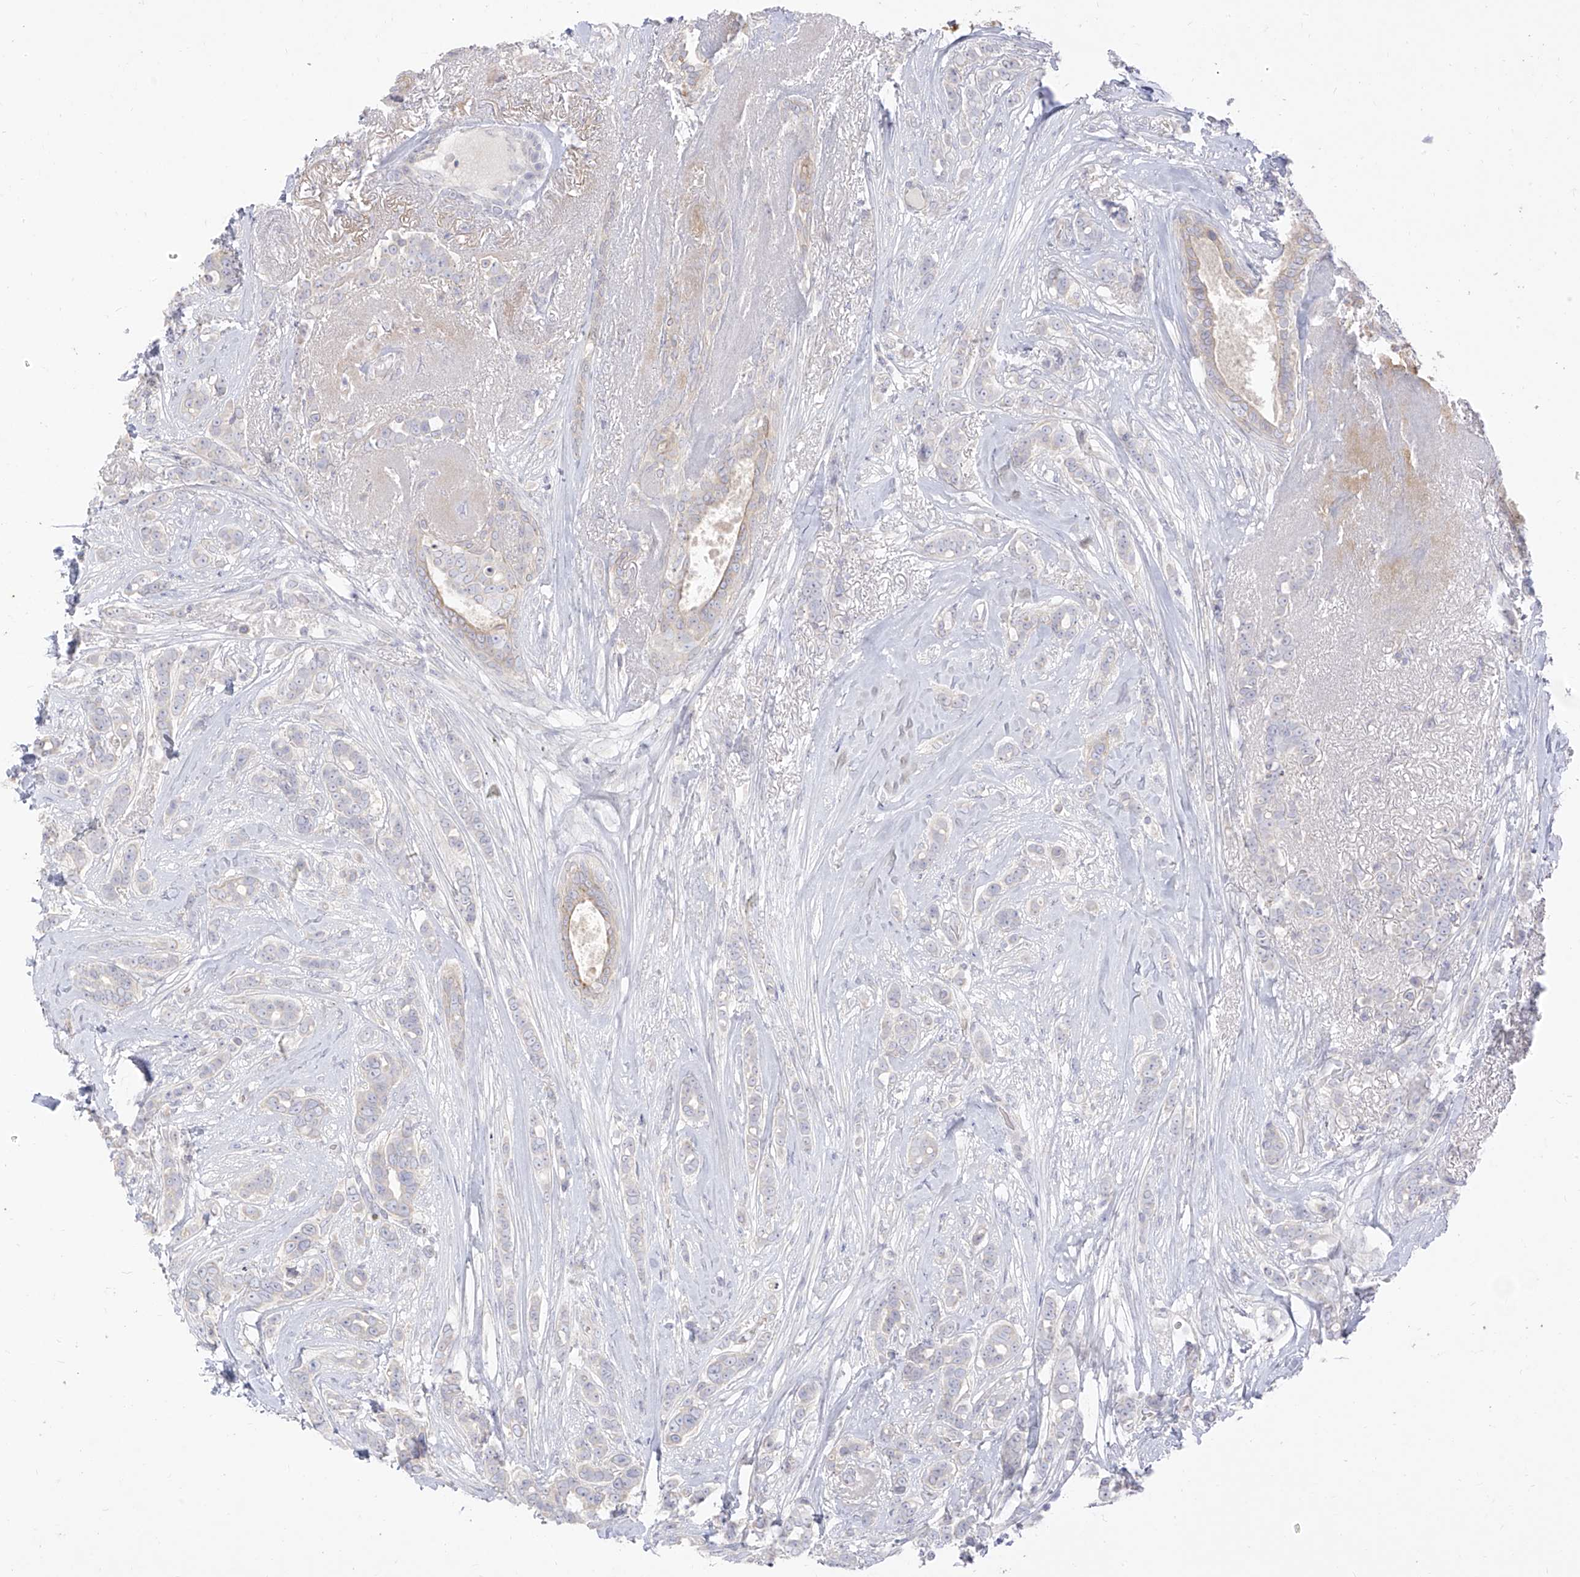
{"staining": {"intensity": "negative", "quantity": "none", "location": "none"}, "tissue": "breast cancer", "cell_type": "Tumor cells", "image_type": "cancer", "snomed": [{"axis": "morphology", "description": "Lobular carcinoma"}, {"axis": "topography", "description": "Breast"}], "caption": "IHC of human breast cancer (lobular carcinoma) shows no positivity in tumor cells.", "gene": "ARHGEF40", "patient": {"sex": "female", "age": 51}}